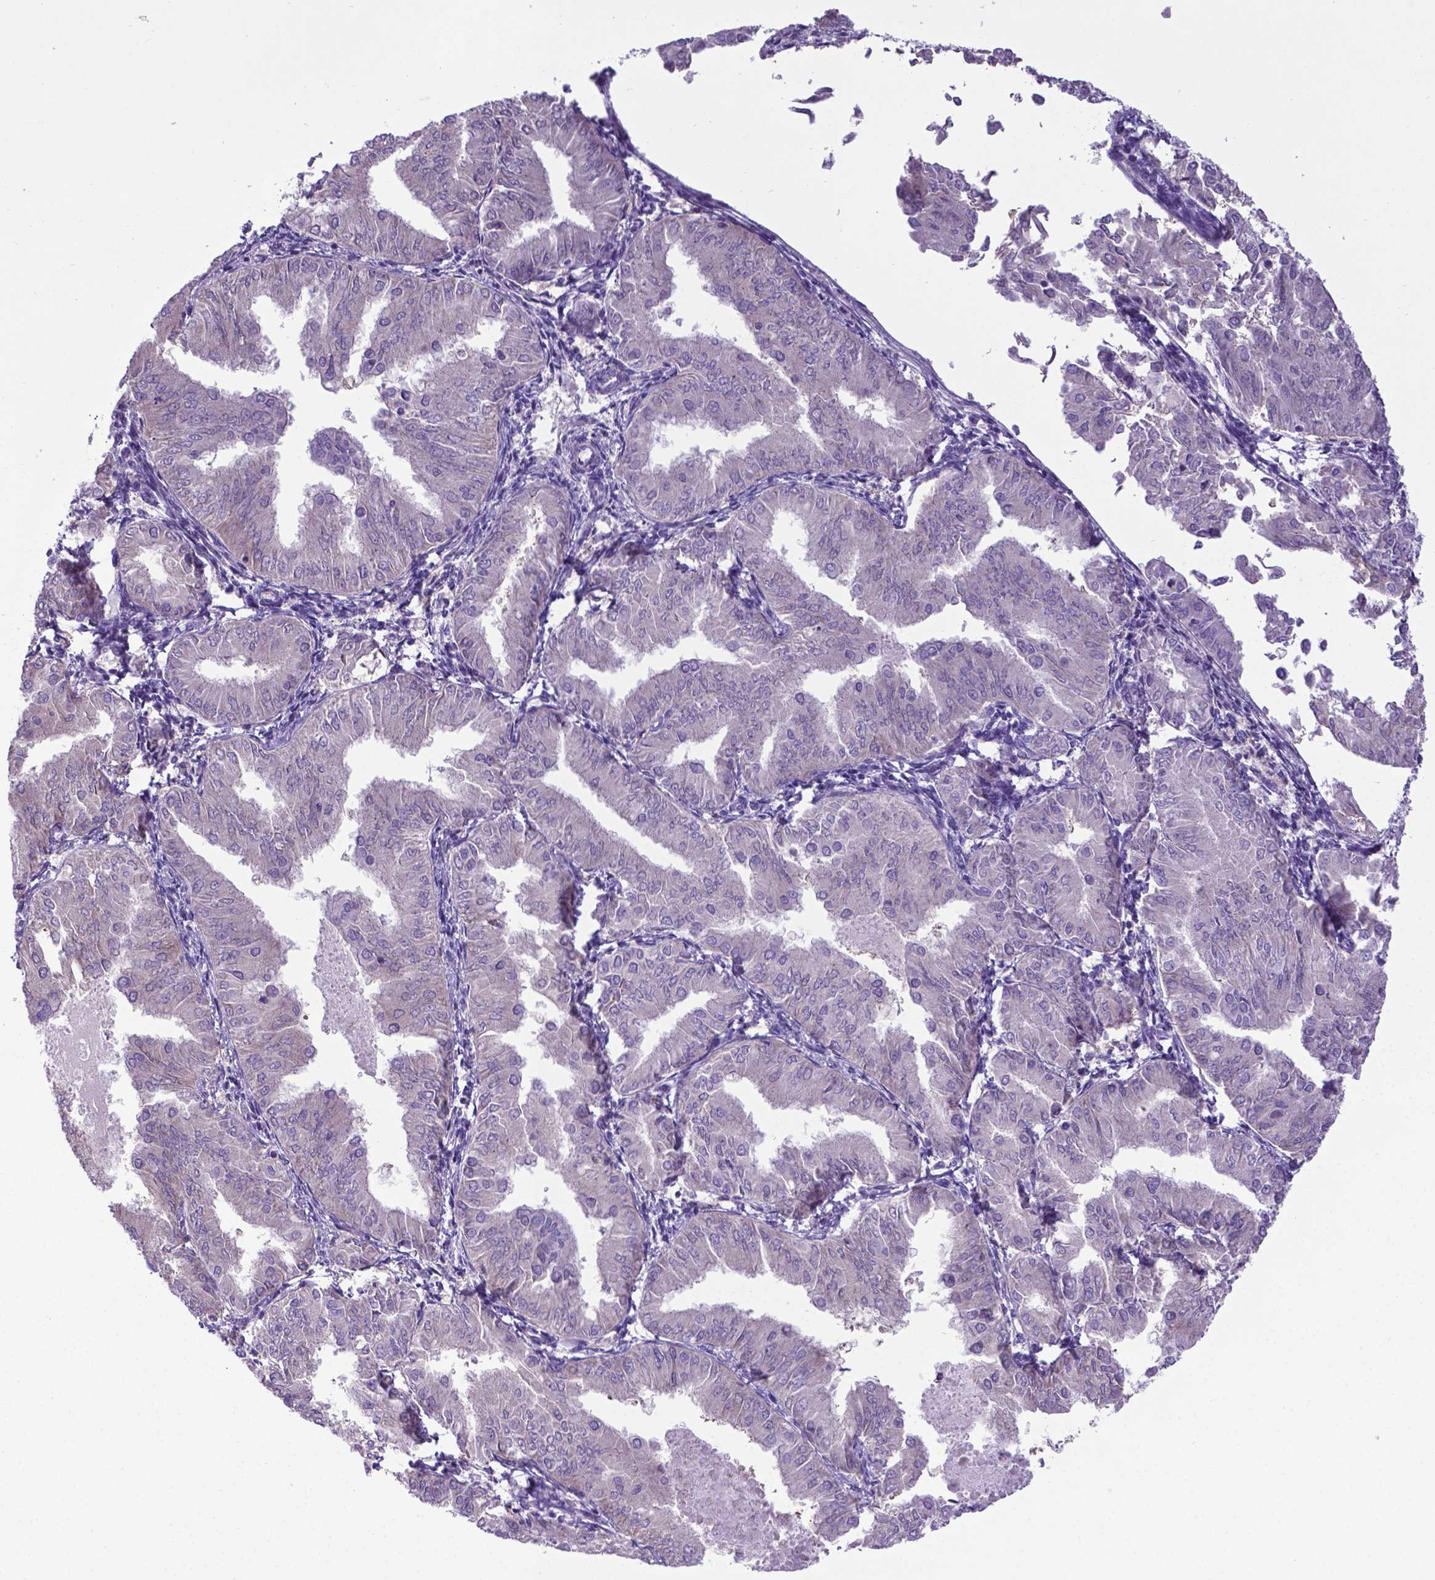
{"staining": {"intensity": "negative", "quantity": "none", "location": "none"}, "tissue": "endometrial cancer", "cell_type": "Tumor cells", "image_type": "cancer", "snomed": [{"axis": "morphology", "description": "Adenocarcinoma, NOS"}, {"axis": "topography", "description": "Endometrium"}], "caption": "This is an immunohistochemistry (IHC) image of human adenocarcinoma (endometrial). There is no expression in tumor cells.", "gene": "ADRA2B", "patient": {"sex": "female", "age": 53}}